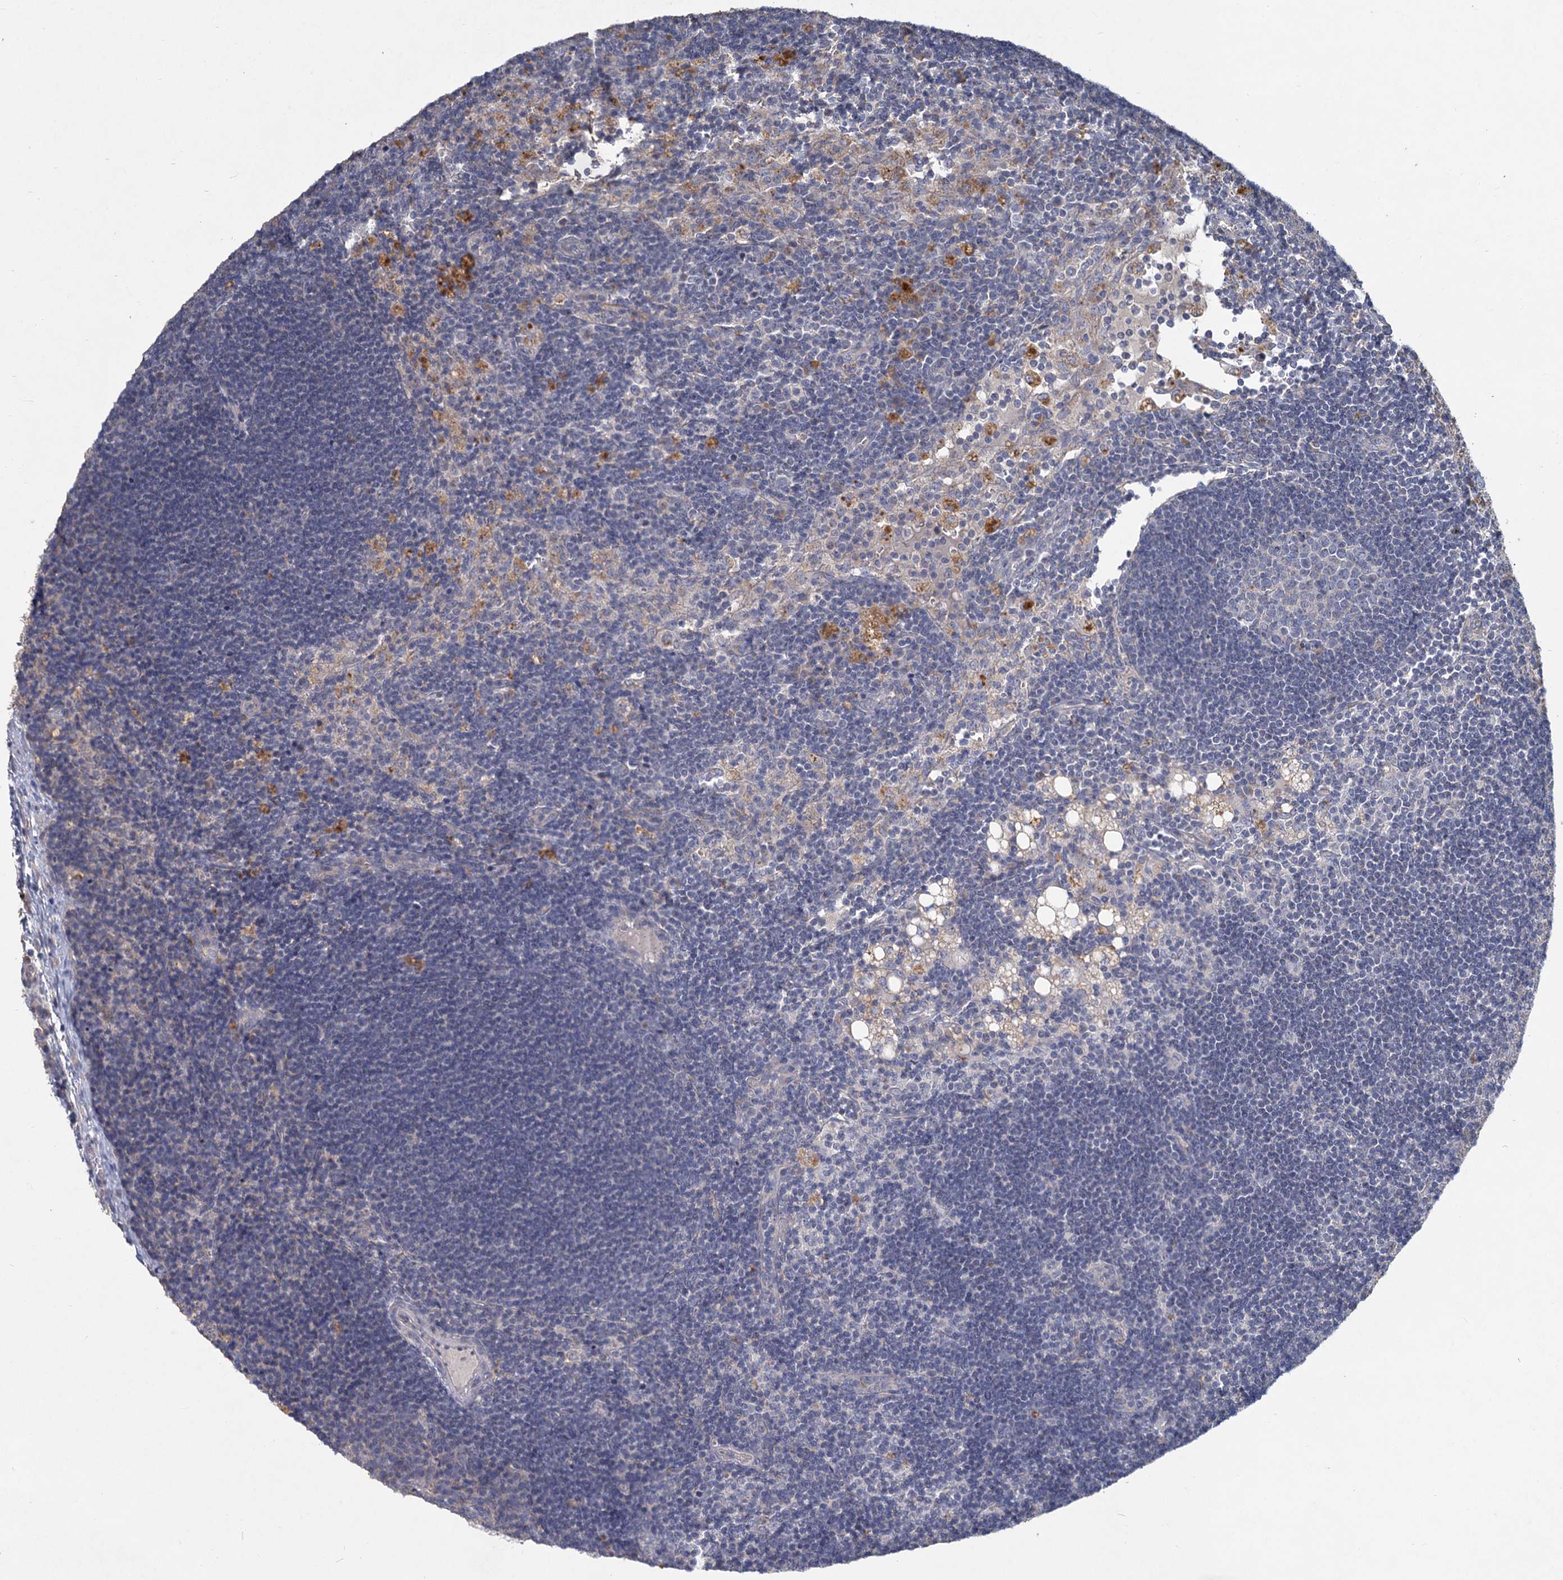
{"staining": {"intensity": "negative", "quantity": "none", "location": "none"}, "tissue": "lymph node", "cell_type": "Germinal center cells", "image_type": "normal", "snomed": [{"axis": "morphology", "description": "Normal tissue, NOS"}, {"axis": "topography", "description": "Lymph node"}], "caption": "This is a micrograph of immunohistochemistry staining of benign lymph node, which shows no staining in germinal center cells. (Brightfield microscopy of DAB immunohistochemistry (IHC) at high magnification).", "gene": "HES2", "patient": {"sex": "male", "age": 24}}